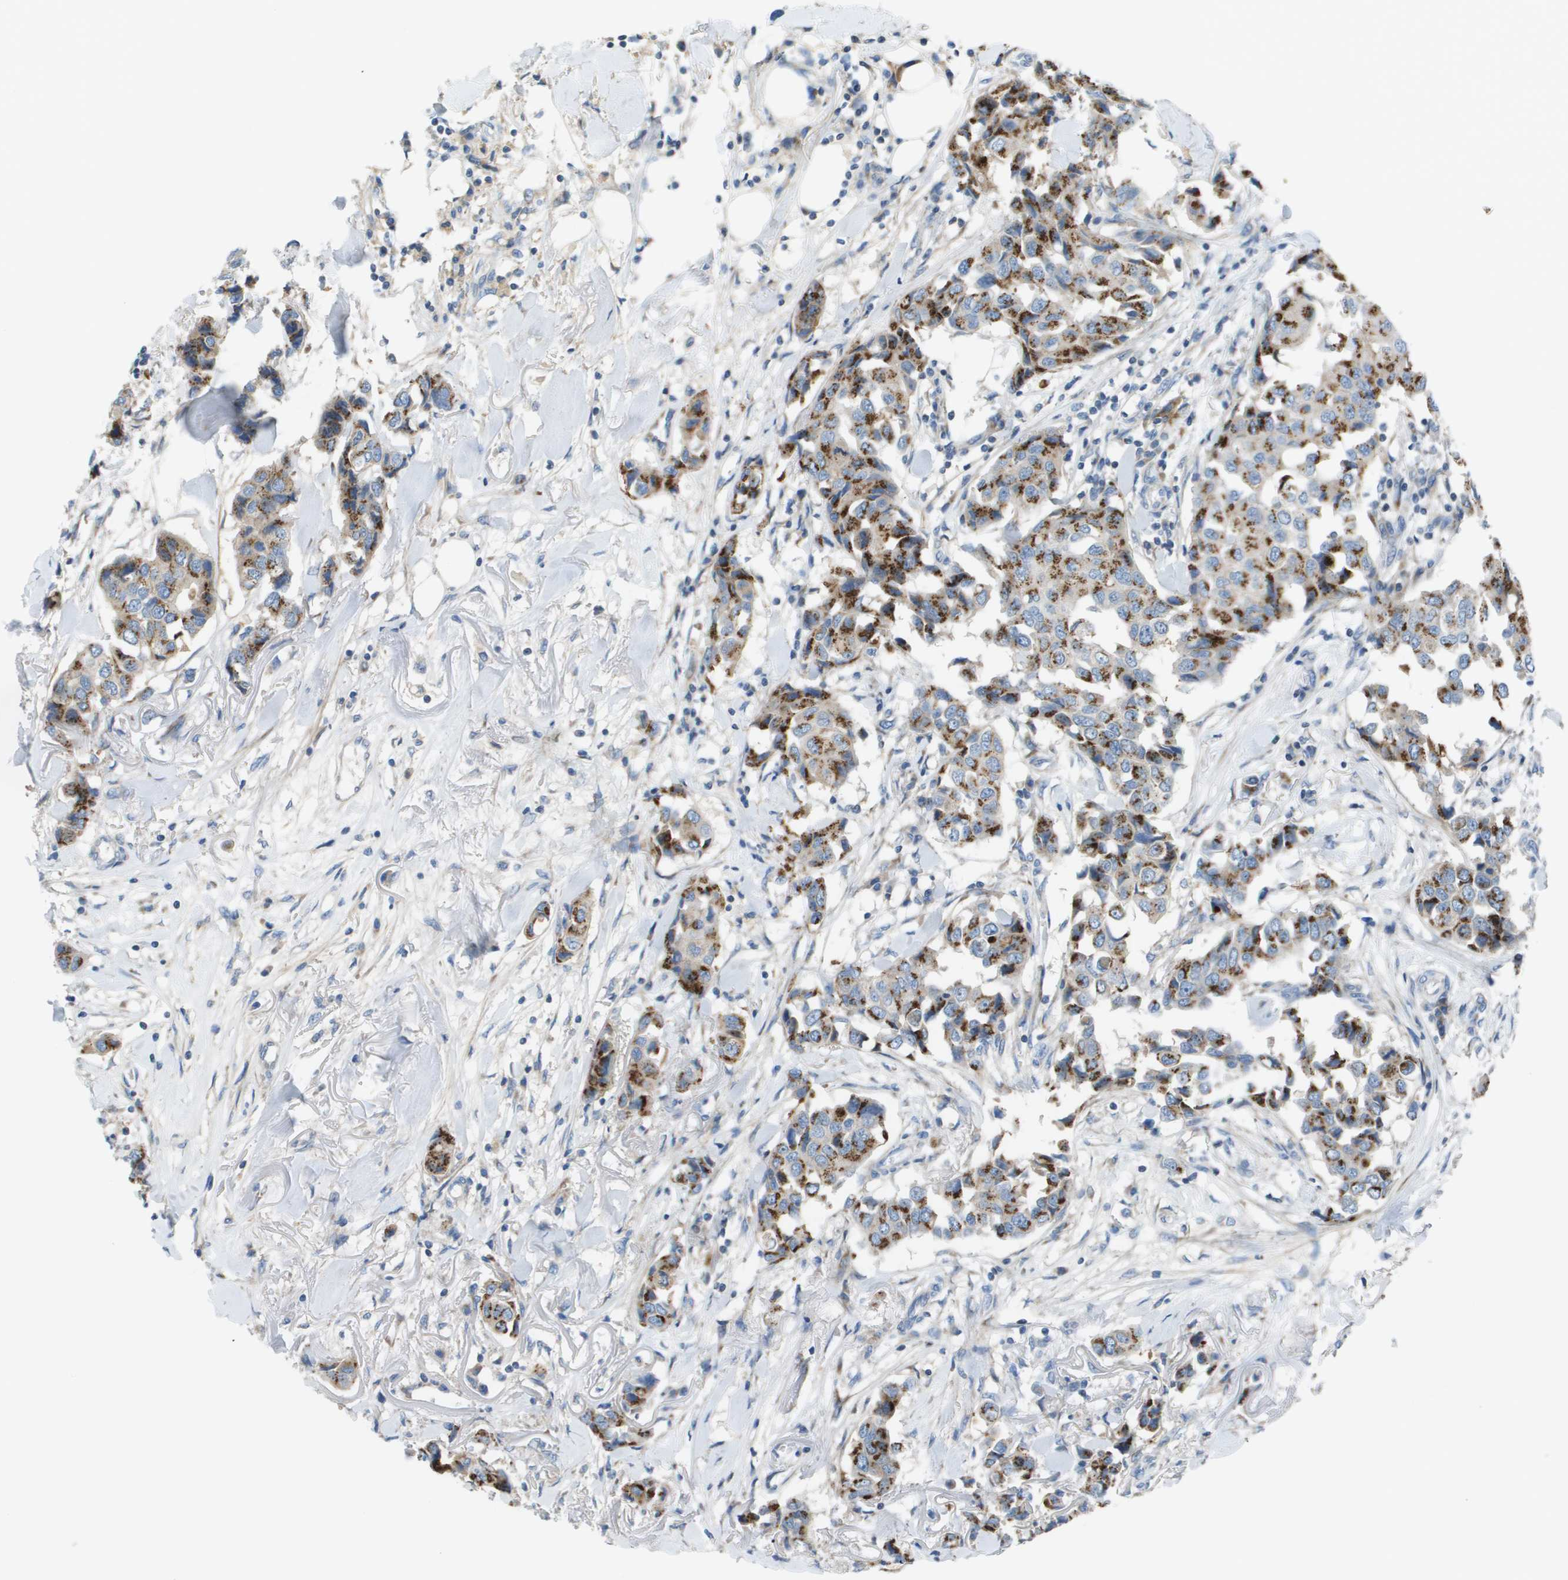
{"staining": {"intensity": "strong", "quantity": ">75%", "location": "cytoplasmic/membranous"}, "tissue": "breast cancer", "cell_type": "Tumor cells", "image_type": "cancer", "snomed": [{"axis": "morphology", "description": "Duct carcinoma"}, {"axis": "topography", "description": "Breast"}], "caption": "IHC (DAB (3,3'-diaminobenzidine)) staining of human infiltrating ductal carcinoma (breast) demonstrates strong cytoplasmic/membranous protein staining in approximately >75% of tumor cells.", "gene": "GALNT6", "patient": {"sex": "female", "age": 80}}